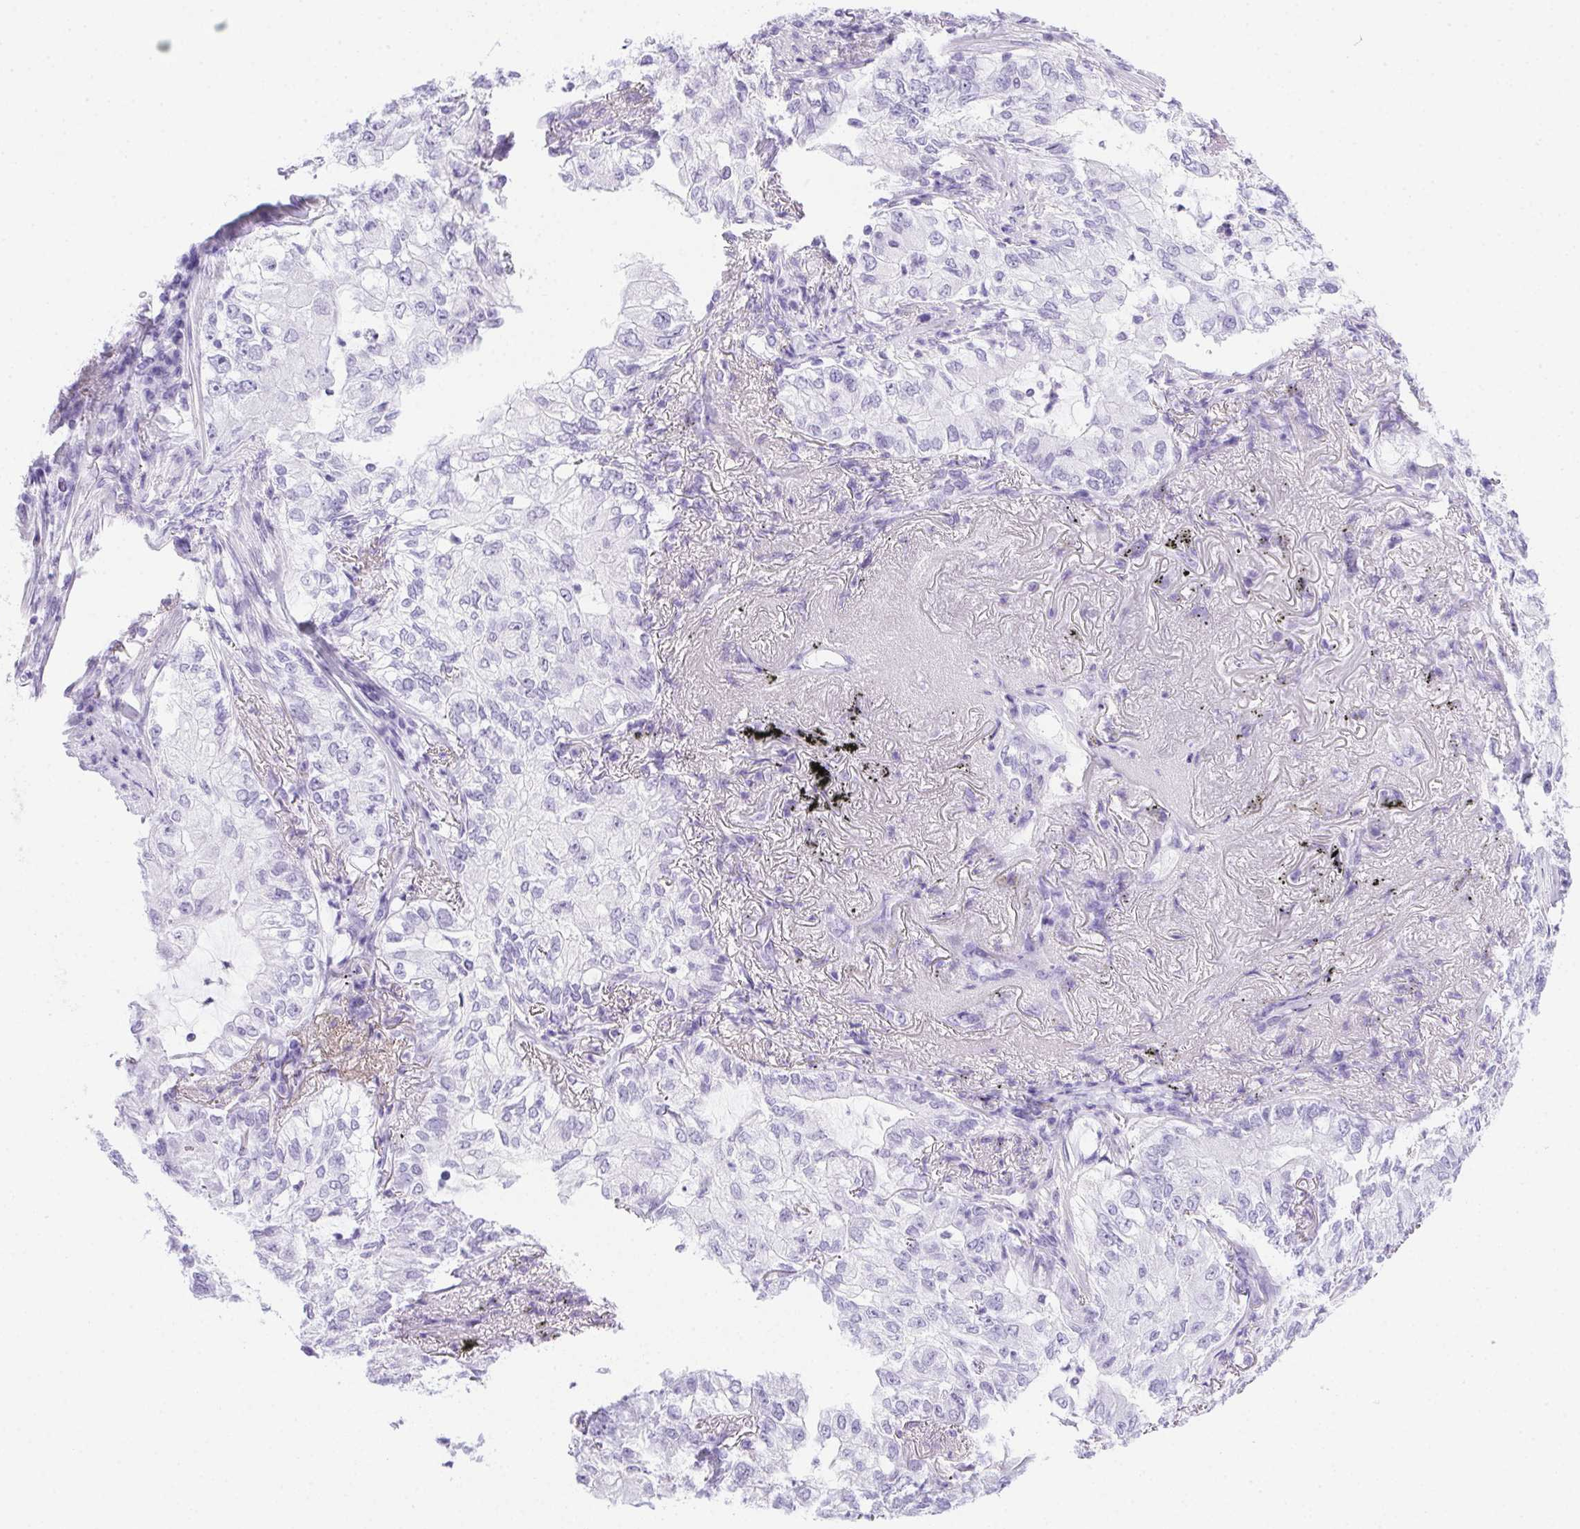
{"staining": {"intensity": "negative", "quantity": "none", "location": "none"}, "tissue": "lung cancer", "cell_type": "Tumor cells", "image_type": "cancer", "snomed": [{"axis": "morphology", "description": "Adenocarcinoma, NOS"}, {"axis": "topography", "description": "Lung"}], "caption": "Photomicrograph shows no protein staining in tumor cells of lung cancer (adenocarcinoma) tissue.", "gene": "SPACA5B", "patient": {"sex": "female", "age": 73}}